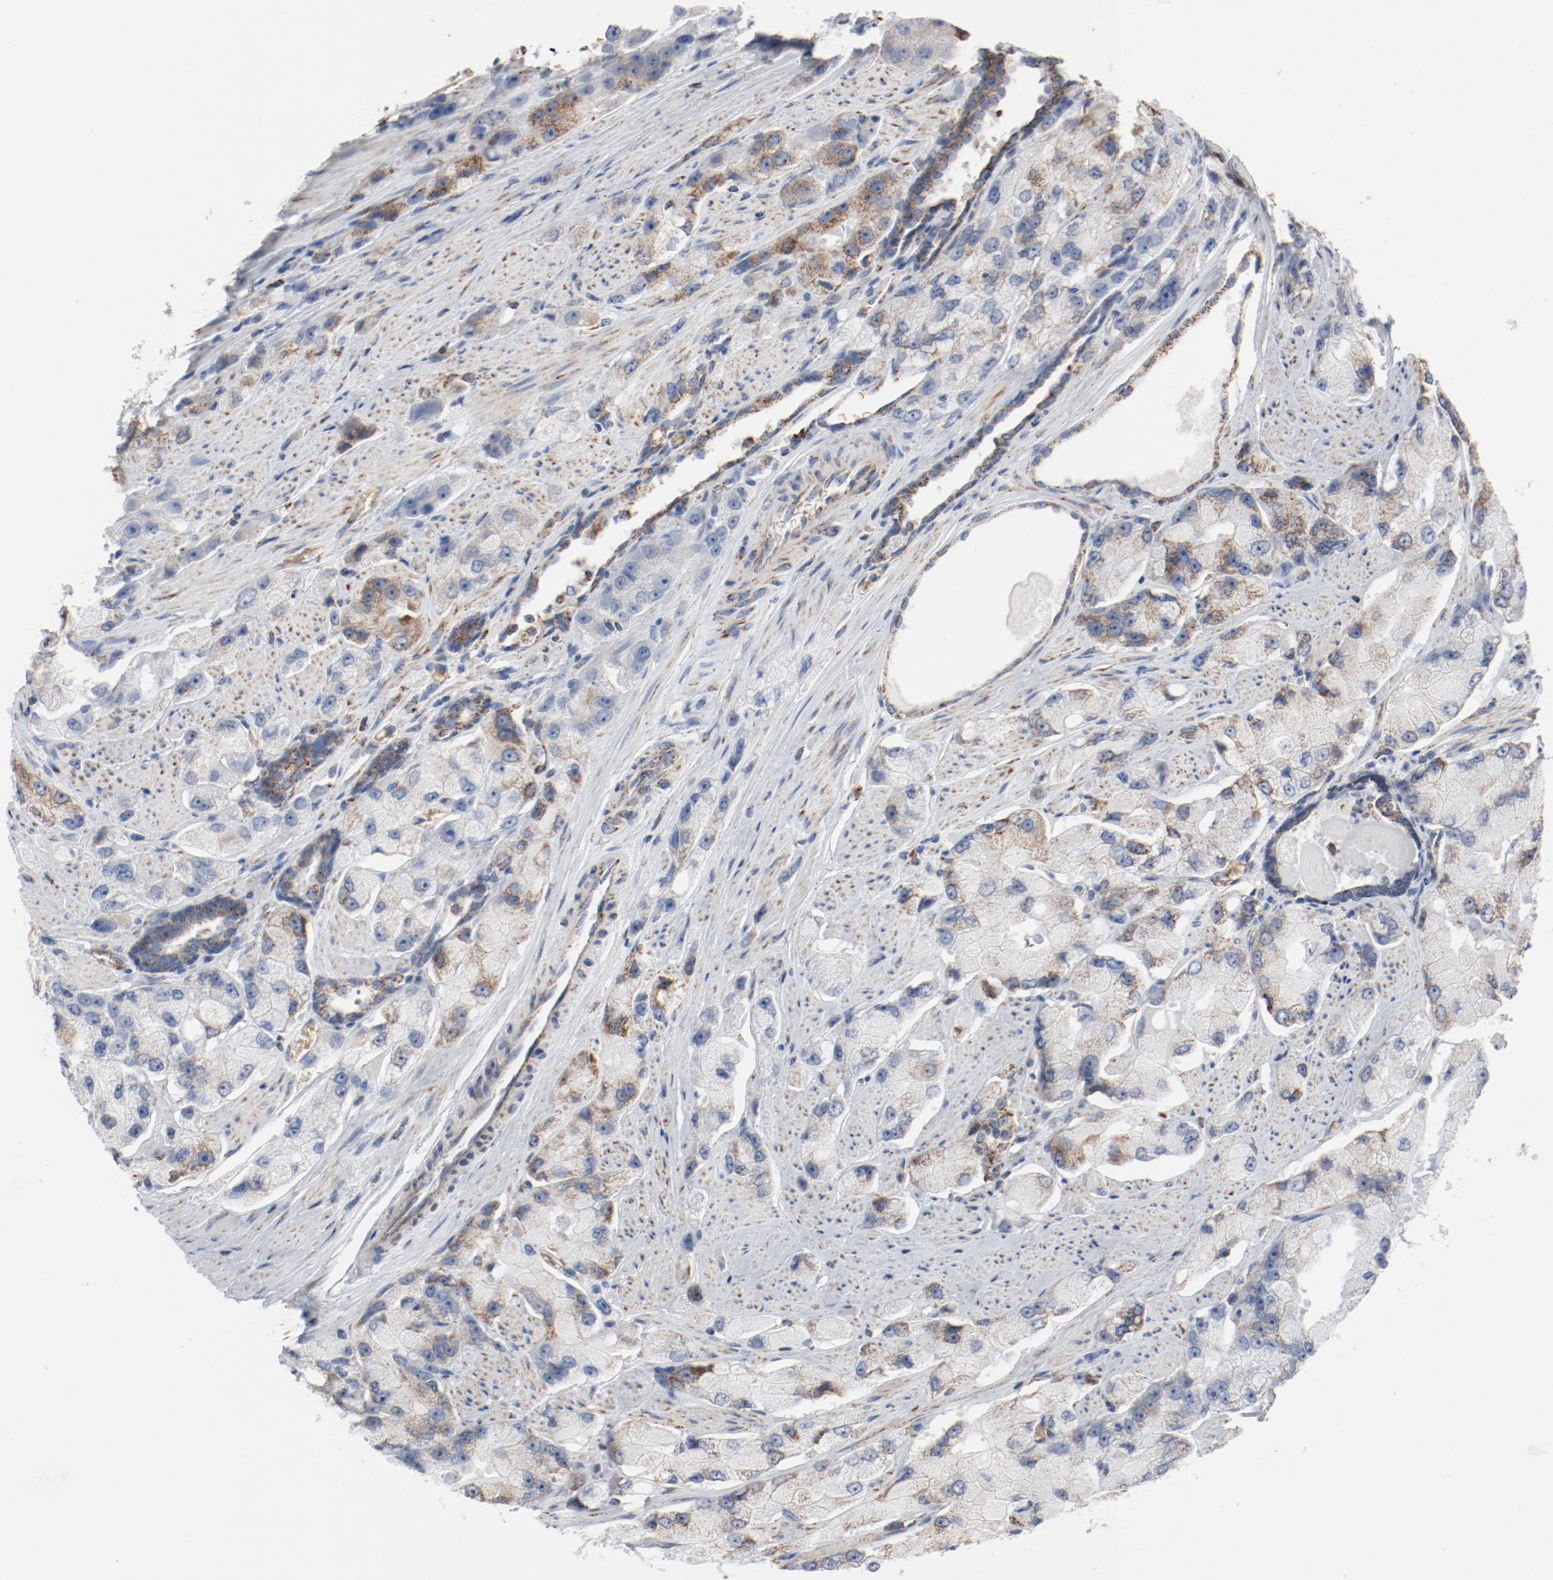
{"staining": {"intensity": "moderate", "quantity": "<25%", "location": "cytoplasmic/membranous"}, "tissue": "prostate cancer", "cell_type": "Tumor cells", "image_type": "cancer", "snomed": [{"axis": "morphology", "description": "Adenocarcinoma, High grade"}, {"axis": "topography", "description": "Prostate"}], "caption": "Protein expression analysis of human prostate cancer (adenocarcinoma (high-grade)) reveals moderate cytoplasmic/membranous expression in about <25% of tumor cells. (Brightfield microscopy of DAB IHC at high magnification).", "gene": "NDUFB8", "patient": {"sex": "male", "age": 58}}